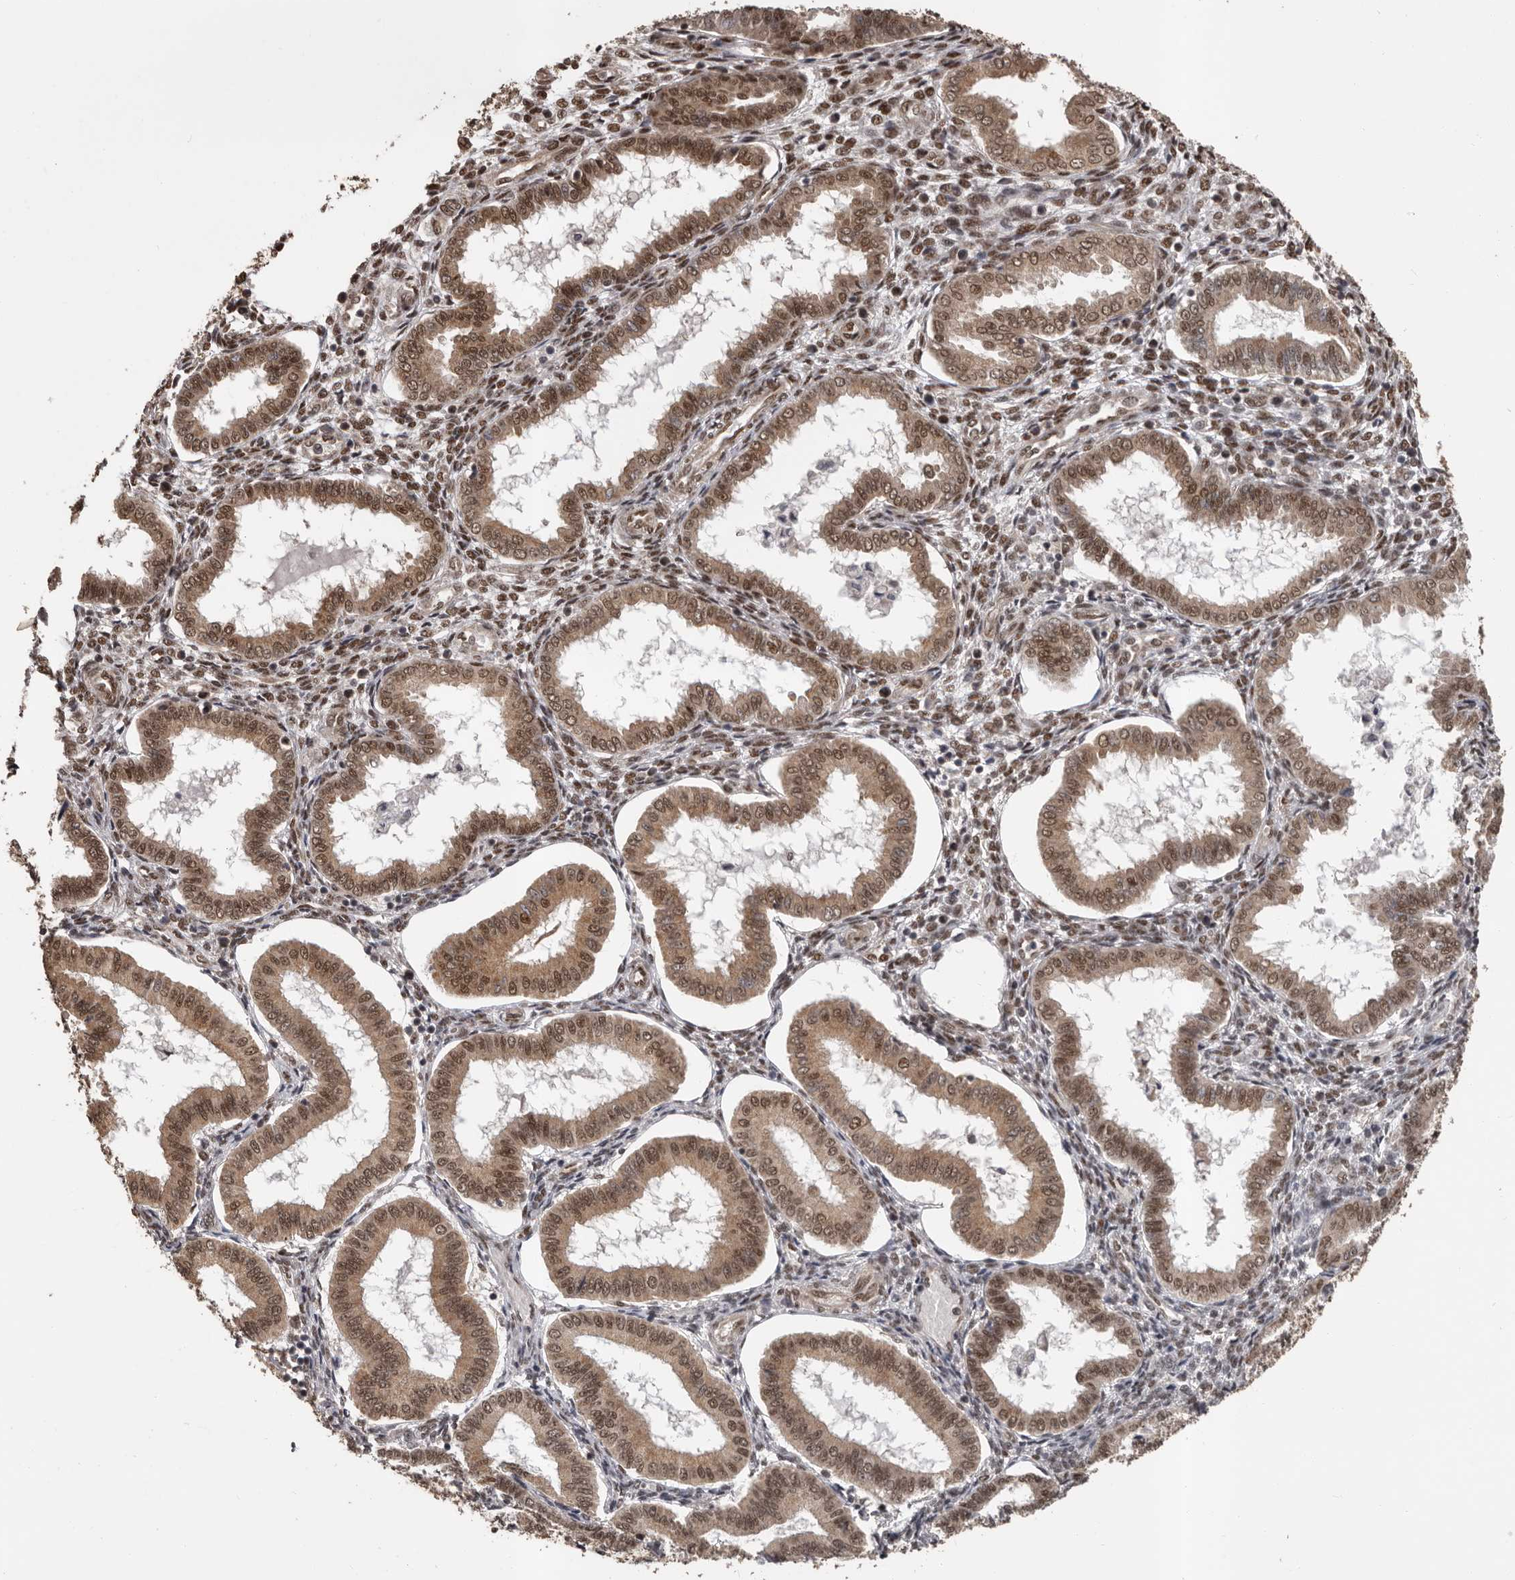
{"staining": {"intensity": "moderate", "quantity": "<25%", "location": "cytoplasmic/membranous,nuclear"}, "tissue": "endometrium", "cell_type": "Cells in endometrial stroma", "image_type": "normal", "snomed": [{"axis": "morphology", "description": "Normal tissue, NOS"}, {"axis": "topography", "description": "Endometrium"}], "caption": "Endometrium stained with IHC shows moderate cytoplasmic/membranous,nuclear positivity in approximately <25% of cells in endometrial stroma. The protein of interest is shown in brown color, while the nuclei are stained blue.", "gene": "VPS37A", "patient": {"sex": "female", "age": 24}}